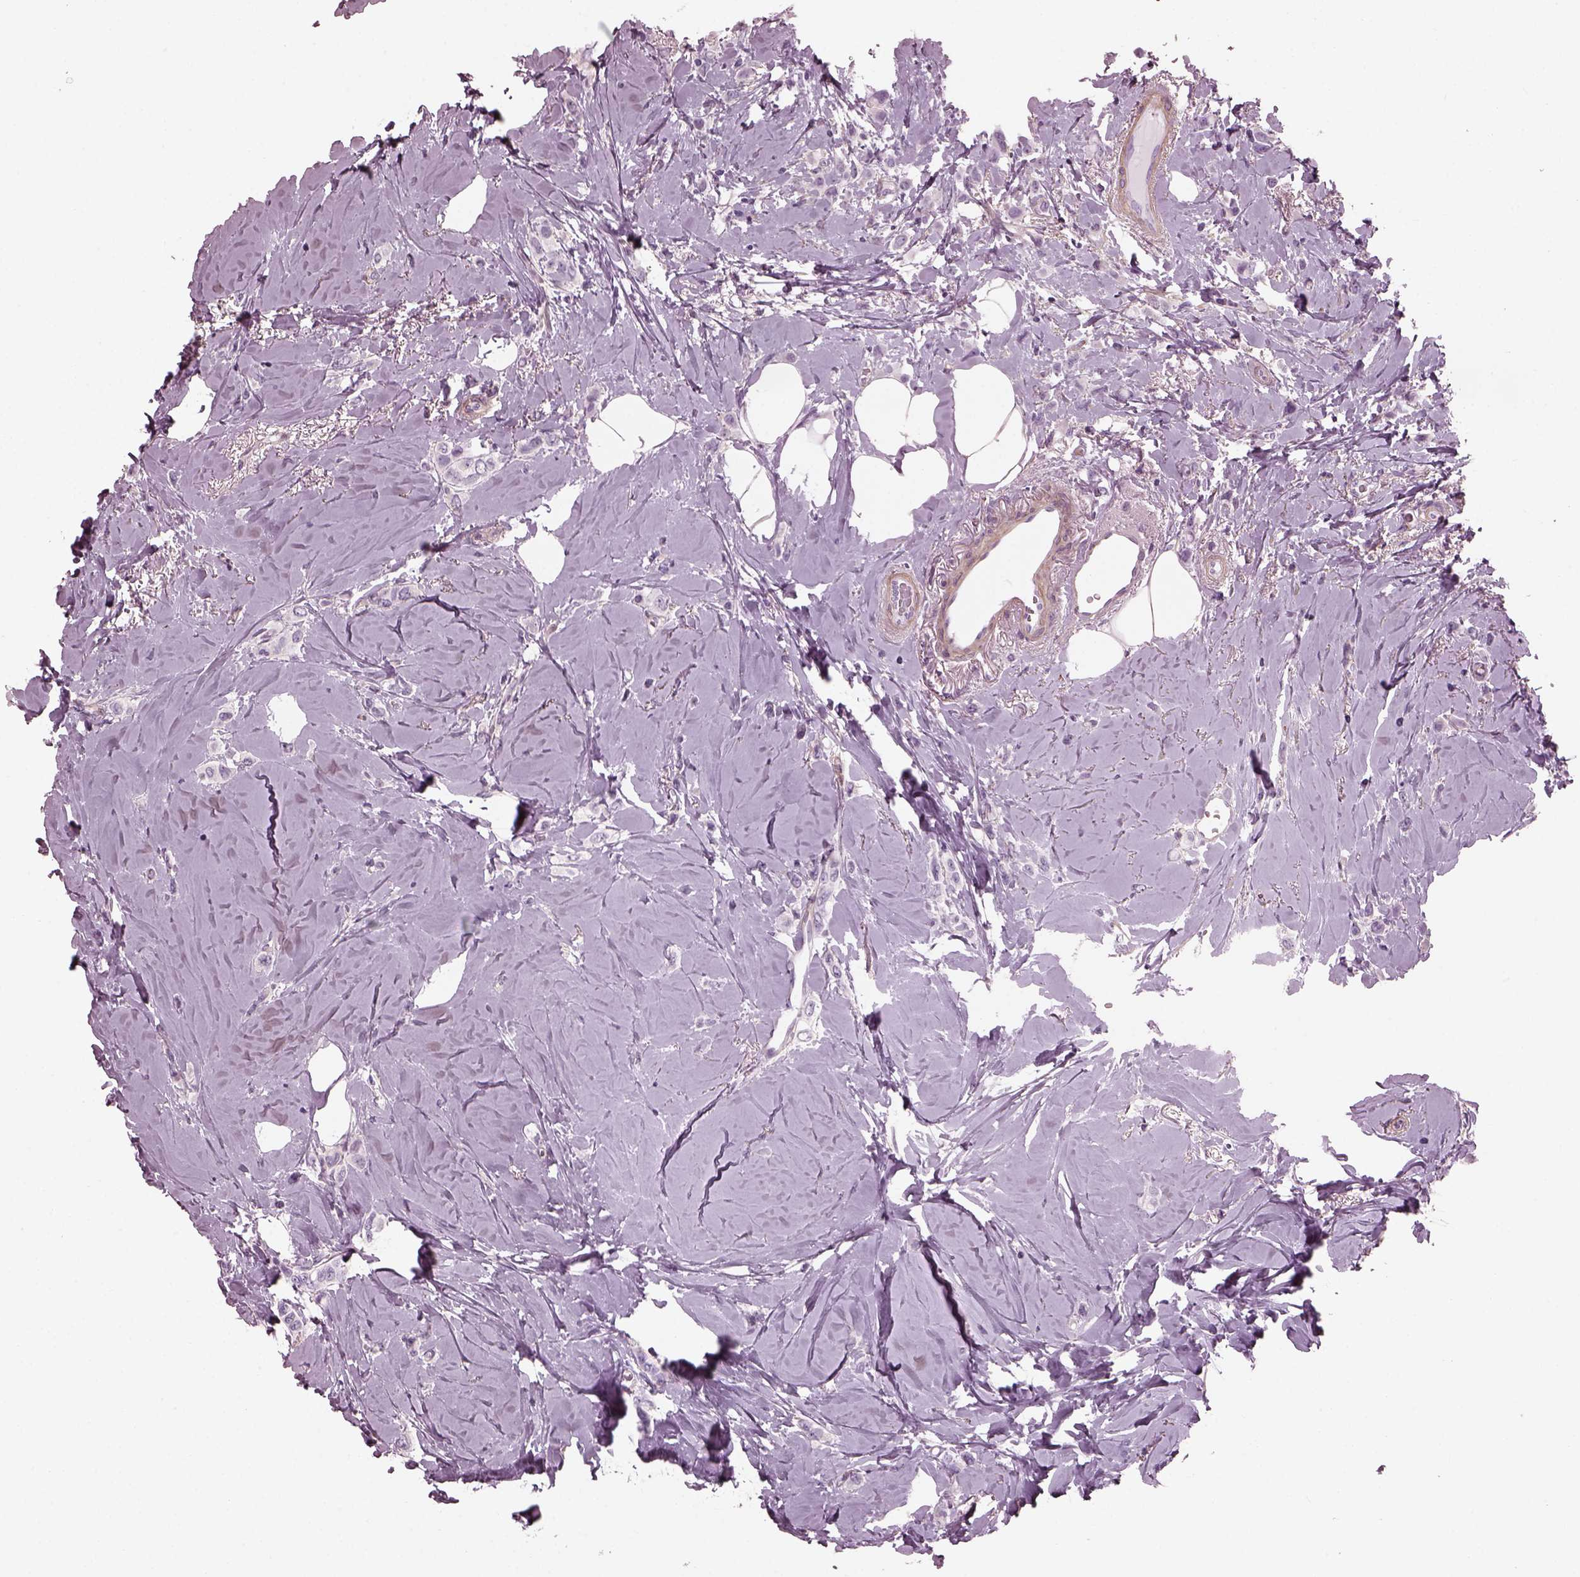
{"staining": {"intensity": "negative", "quantity": "none", "location": "none"}, "tissue": "breast cancer", "cell_type": "Tumor cells", "image_type": "cancer", "snomed": [{"axis": "morphology", "description": "Lobular carcinoma"}, {"axis": "topography", "description": "Breast"}], "caption": "Tumor cells are negative for brown protein staining in lobular carcinoma (breast).", "gene": "BFSP1", "patient": {"sex": "female", "age": 66}}